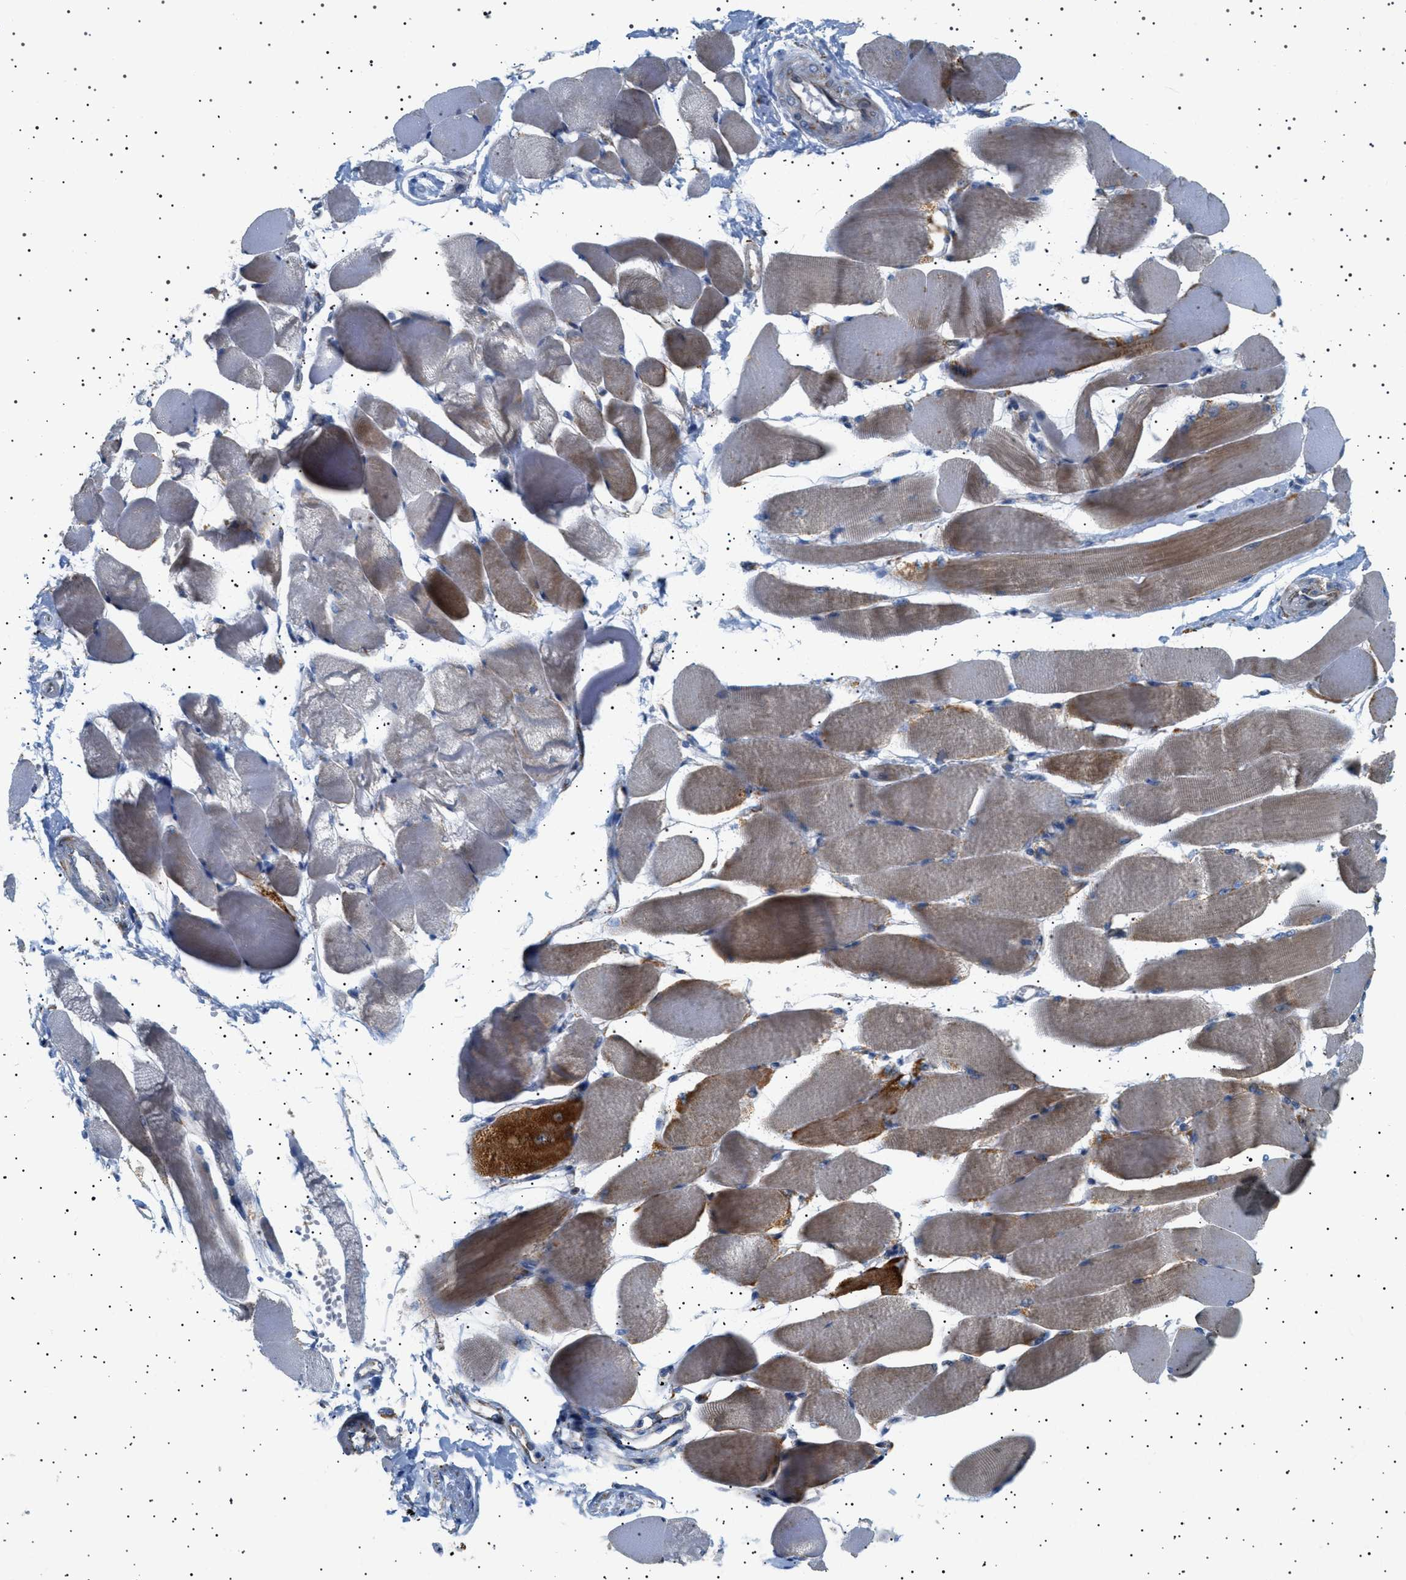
{"staining": {"intensity": "moderate", "quantity": "25%-75%", "location": "cytoplasmic/membranous"}, "tissue": "skeletal muscle", "cell_type": "Myocytes", "image_type": "normal", "snomed": [{"axis": "morphology", "description": "Normal tissue, NOS"}, {"axis": "topography", "description": "Skeletal muscle"}, {"axis": "topography", "description": "Peripheral nerve tissue"}], "caption": "Skeletal muscle stained for a protein demonstrates moderate cytoplasmic/membranous positivity in myocytes. (DAB = brown stain, brightfield microscopy at high magnification).", "gene": "UBXN8", "patient": {"sex": "female", "age": 84}}